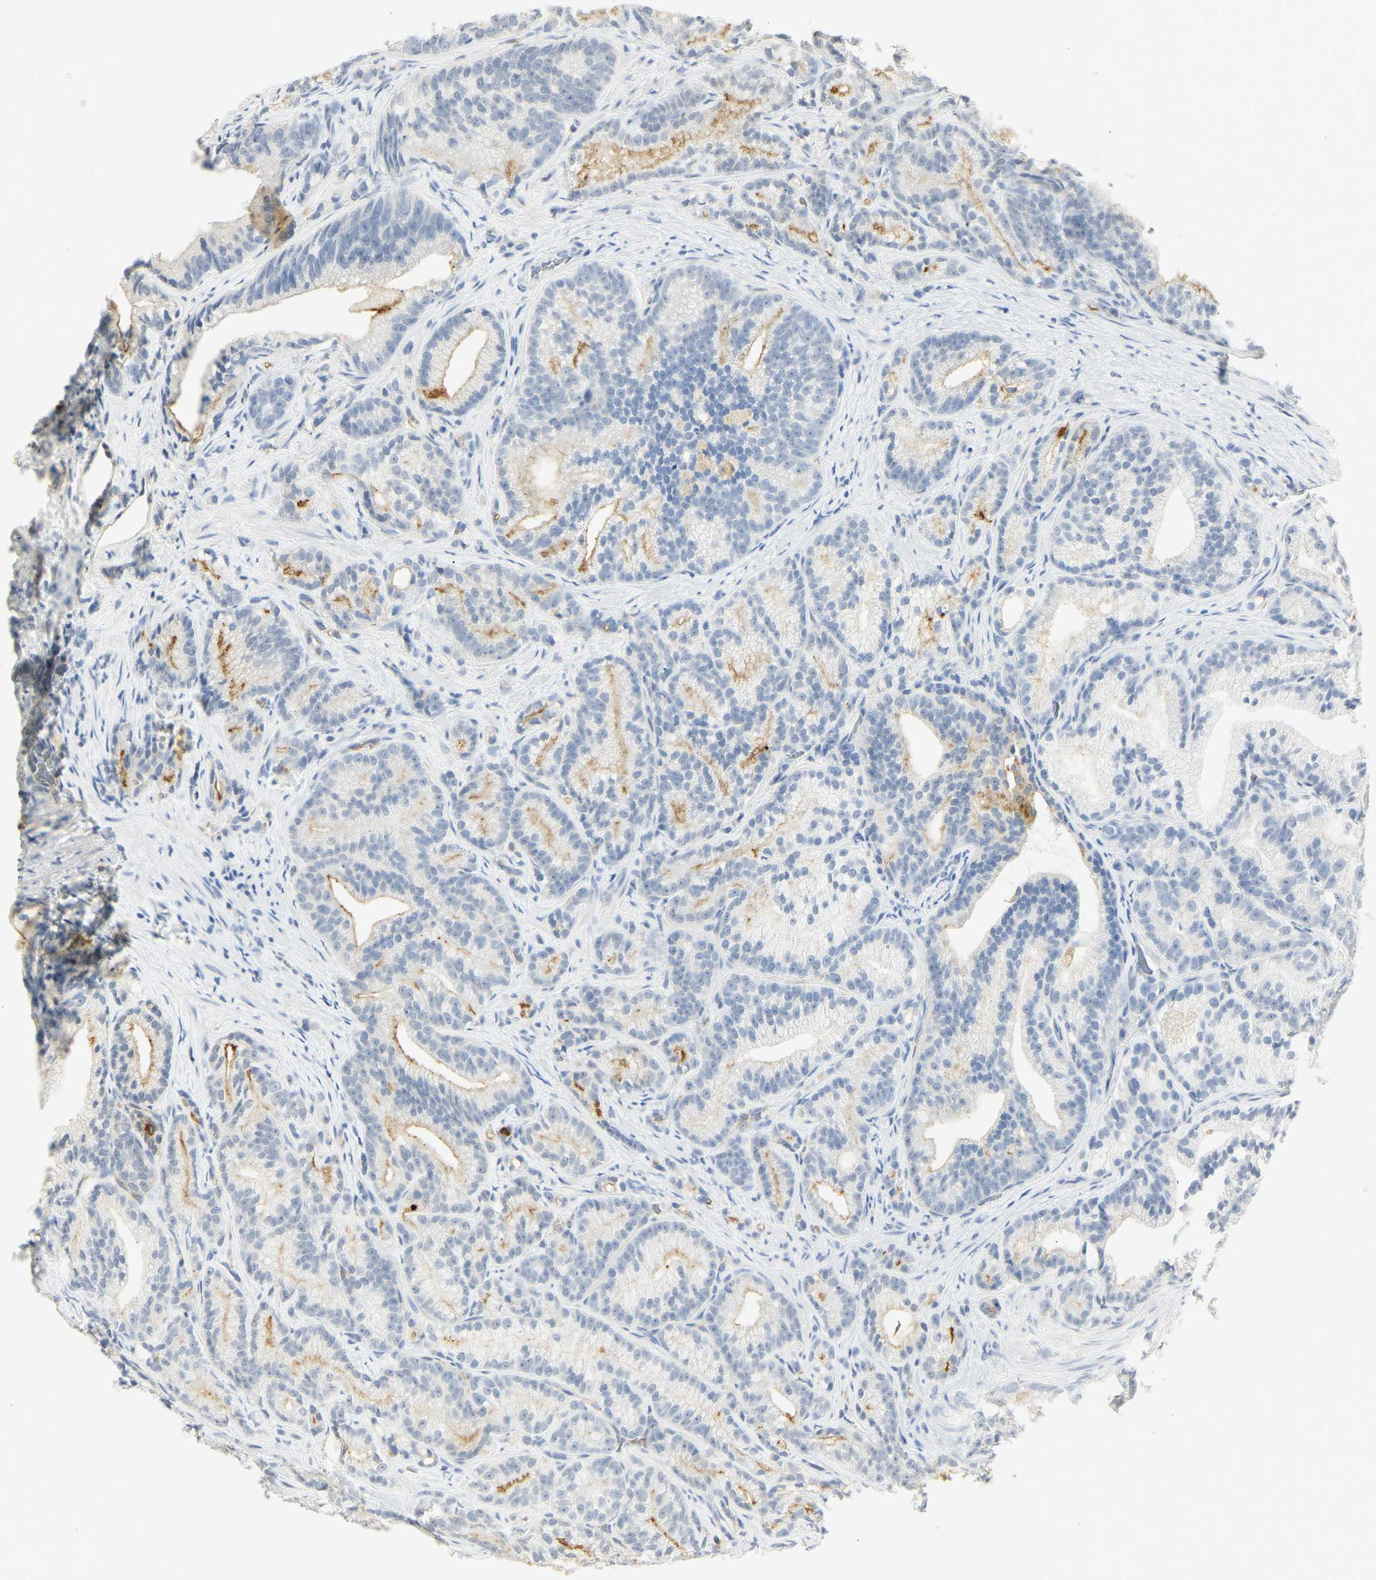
{"staining": {"intensity": "moderate", "quantity": "25%-75%", "location": "cytoplasmic/membranous"}, "tissue": "prostate cancer", "cell_type": "Tumor cells", "image_type": "cancer", "snomed": [{"axis": "morphology", "description": "Adenocarcinoma, Low grade"}, {"axis": "topography", "description": "Prostate"}], "caption": "A high-resolution histopathology image shows IHC staining of prostate adenocarcinoma (low-grade), which shows moderate cytoplasmic/membranous positivity in about 25%-75% of tumor cells.", "gene": "CEACAM5", "patient": {"sex": "male", "age": 89}}